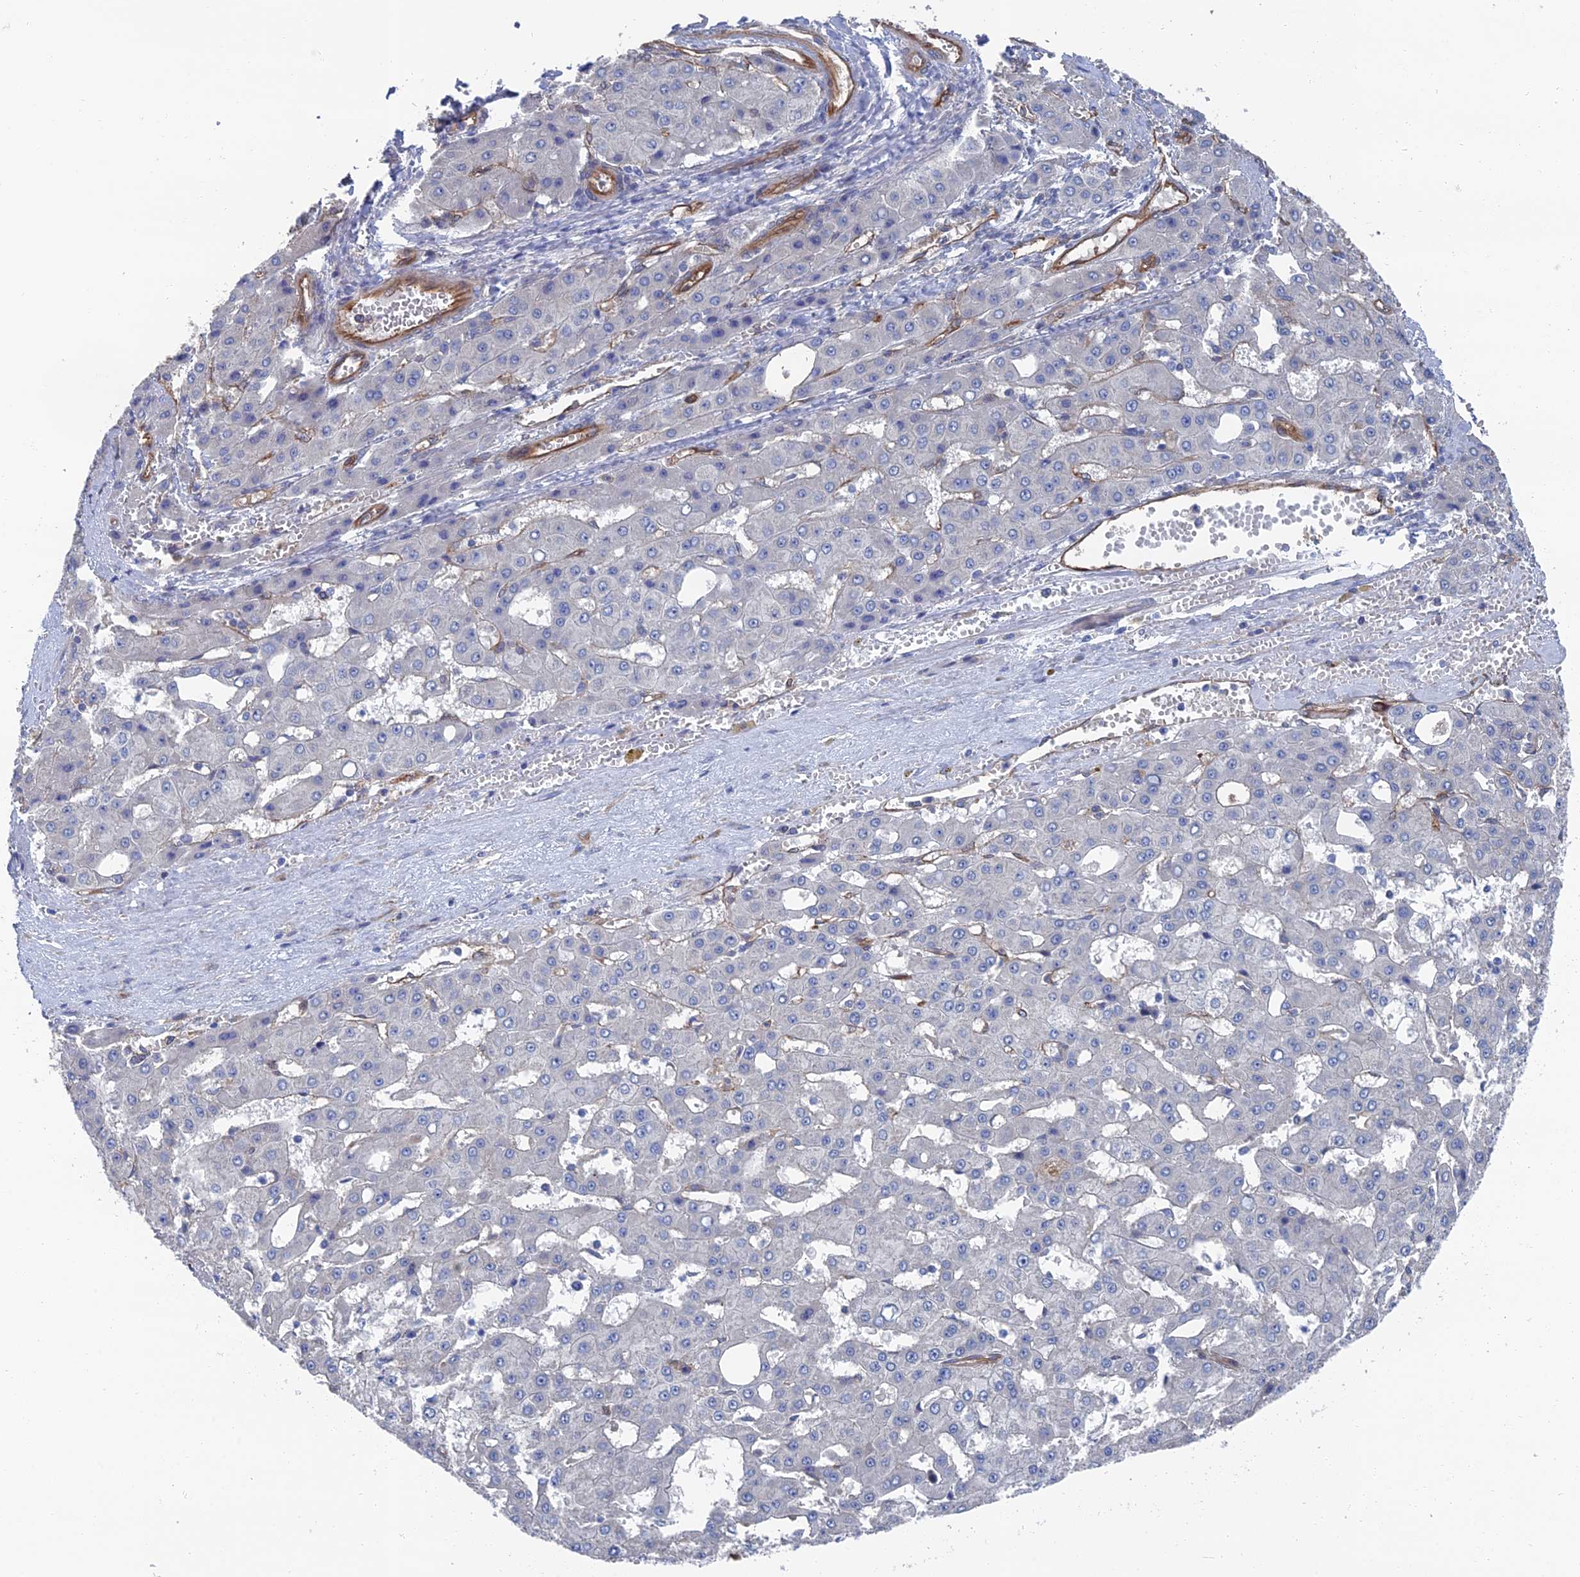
{"staining": {"intensity": "negative", "quantity": "none", "location": "none"}, "tissue": "liver cancer", "cell_type": "Tumor cells", "image_type": "cancer", "snomed": [{"axis": "morphology", "description": "Carcinoma, Hepatocellular, NOS"}, {"axis": "topography", "description": "Liver"}], "caption": "This image is of hepatocellular carcinoma (liver) stained with immunohistochemistry (IHC) to label a protein in brown with the nuclei are counter-stained blue. There is no positivity in tumor cells. Brightfield microscopy of IHC stained with DAB (brown) and hematoxylin (blue), captured at high magnification.", "gene": "ARAP3", "patient": {"sex": "male", "age": 47}}